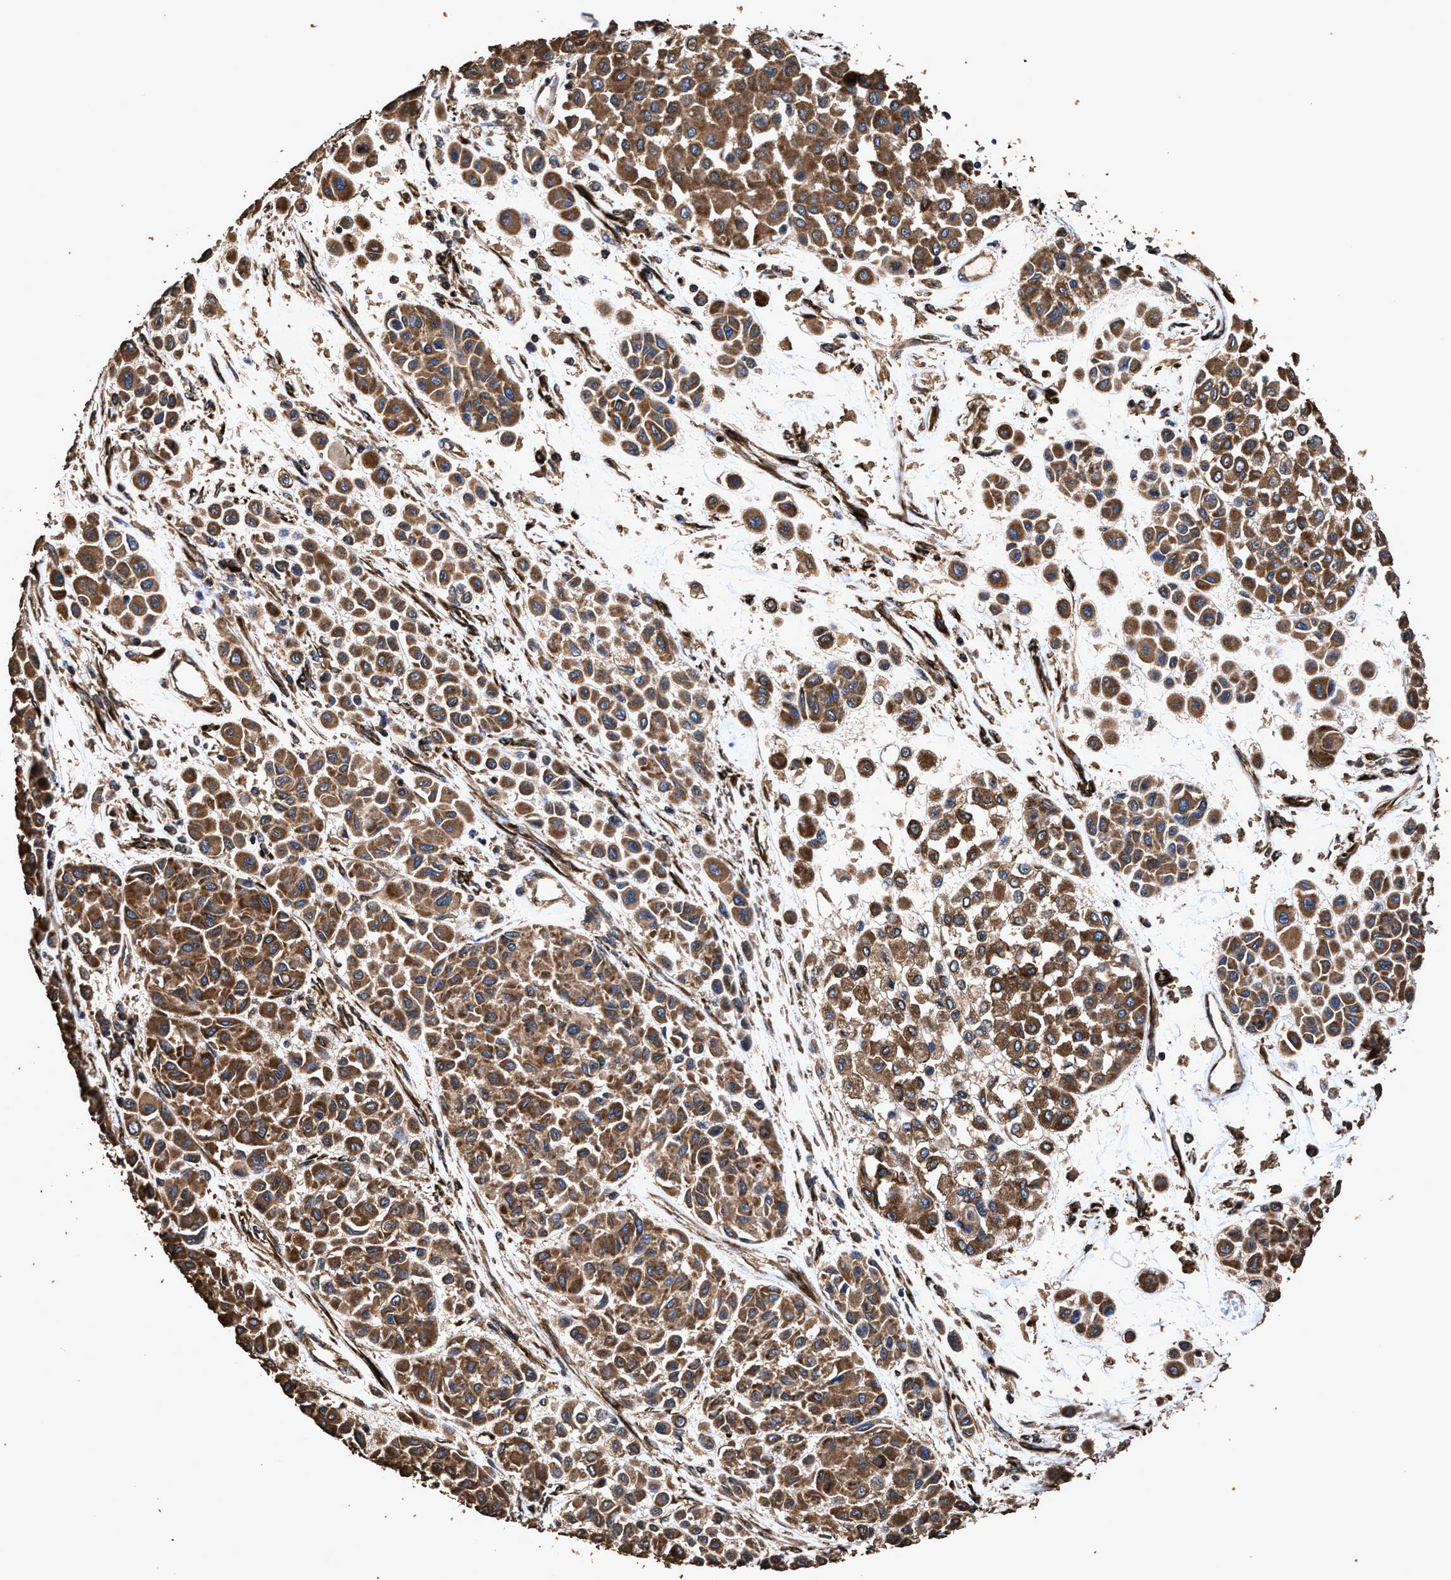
{"staining": {"intensity": "strong", "quantity": ">75%", "location": "cytoplasmic/membranous"}, "tissue": "melanoma", "cell_type": "Tumor cells", "image_type": "cancer", "snomed": [{"axis": "morphology", "description": "Malignant melanoma, Metastatic site"}, {"axis": "topography", "description": "Soft tissue"}], "caption": "Immunohistochemistry (IHC) (DAB (3,3'-diaminobenzidine)) staining of human melanoma shows strong cytoplasmic/membranous protein positivity in approximately >75% of tumor cells.", "gene": "ZMYND19", "patient": {"sex": "male", "age": 41}}